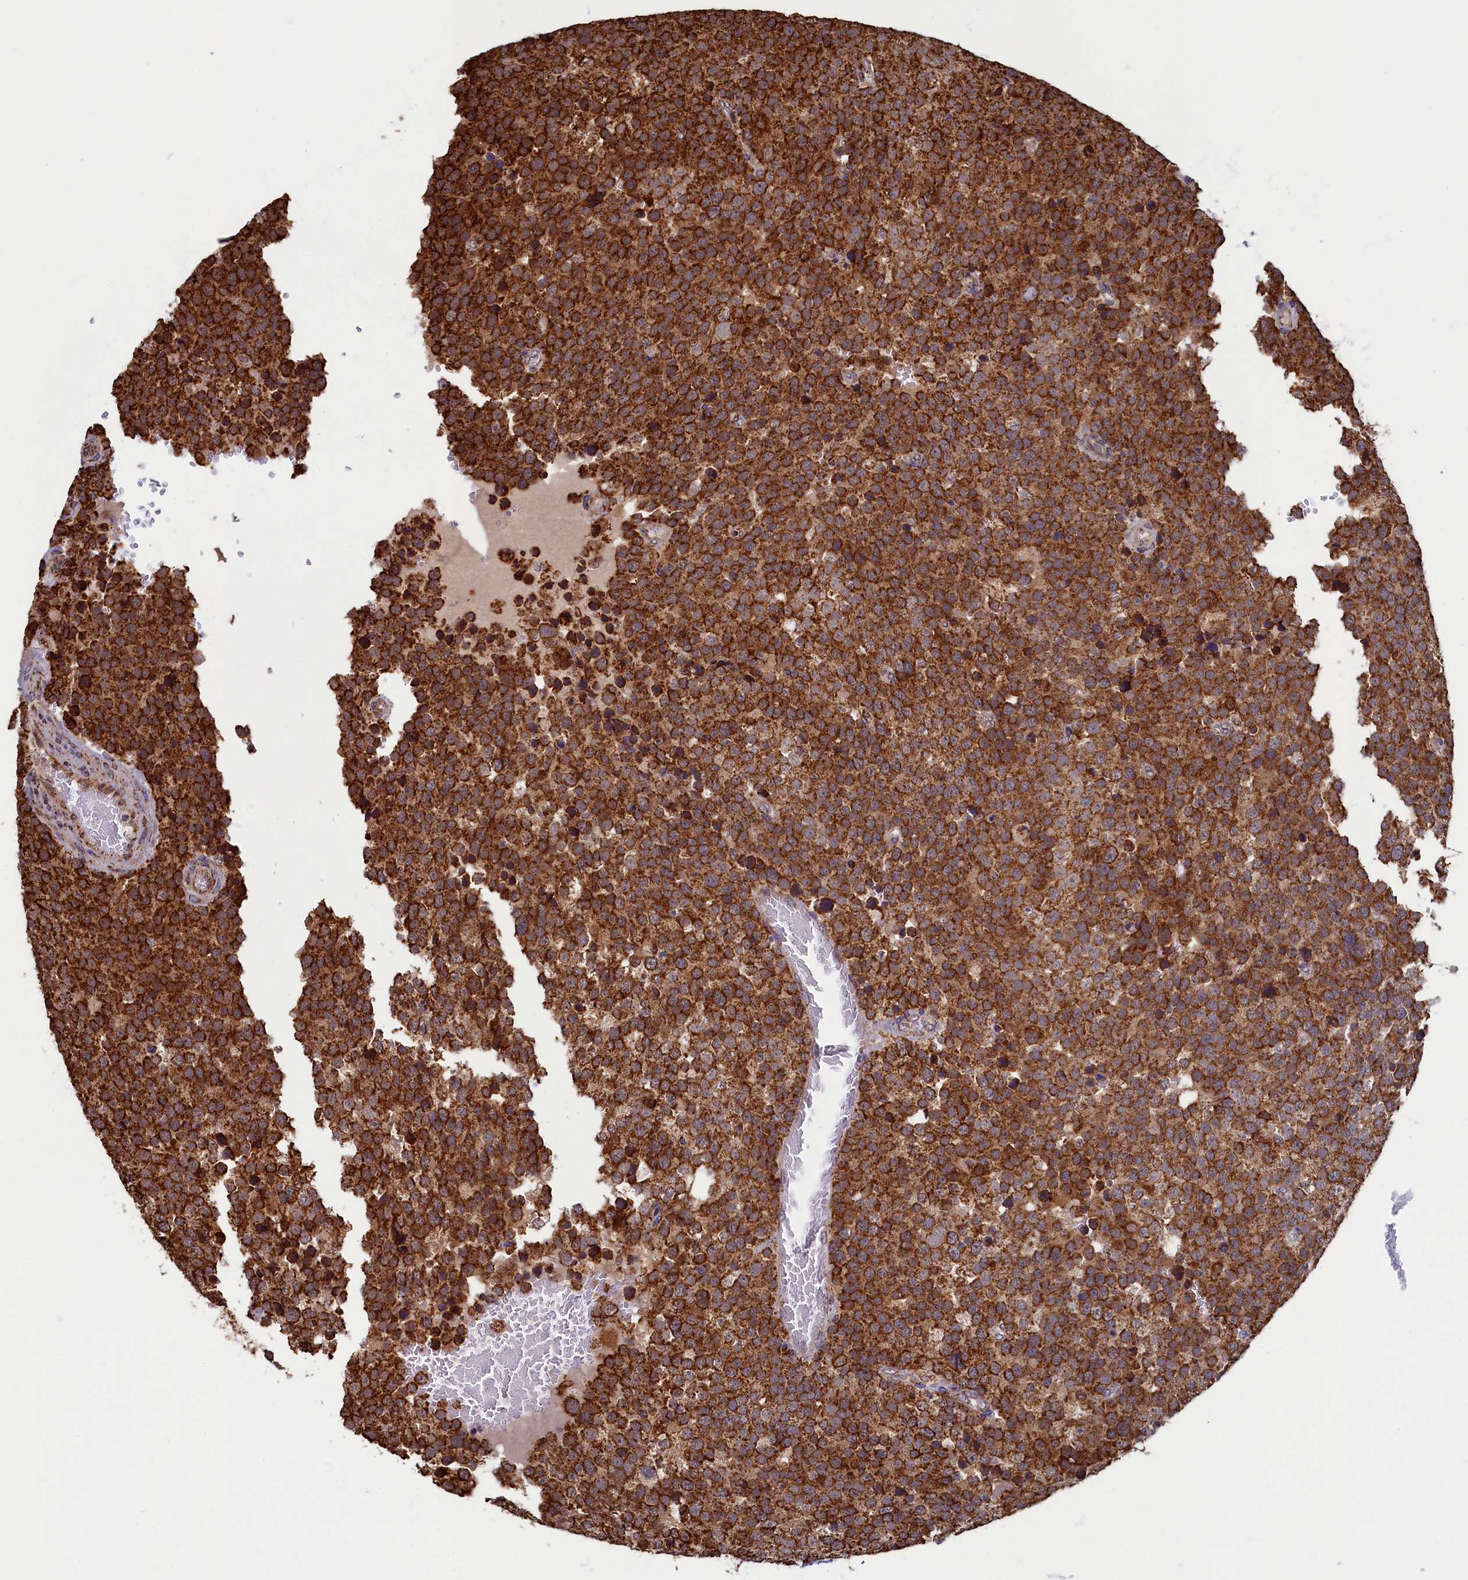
{"staining": {"intensity": "strong", "quantity": ">75%", "location": "cytoplasmic/membranous"}, "tissue": "testis cancer", "cell_type": "Tumor cells", "image_type": "cancer", "snomed": [{"axis": "morphology", "description": "Seminoma, NOS"}, {"axis": "topography", "description": "Testis"}], "caption": "Immunohistochemistry image of neoplastic tissue: testis cancer (seminoma) stained using immunohistochemistry reveals high levels of strong protein expression localized specifically in the cytoplasmic/membranous of tumor cells, appearing as a cytoplasmic/membranous brown color.", "gene": "SPR", "patient": {"sex": "male", "age": 71}}